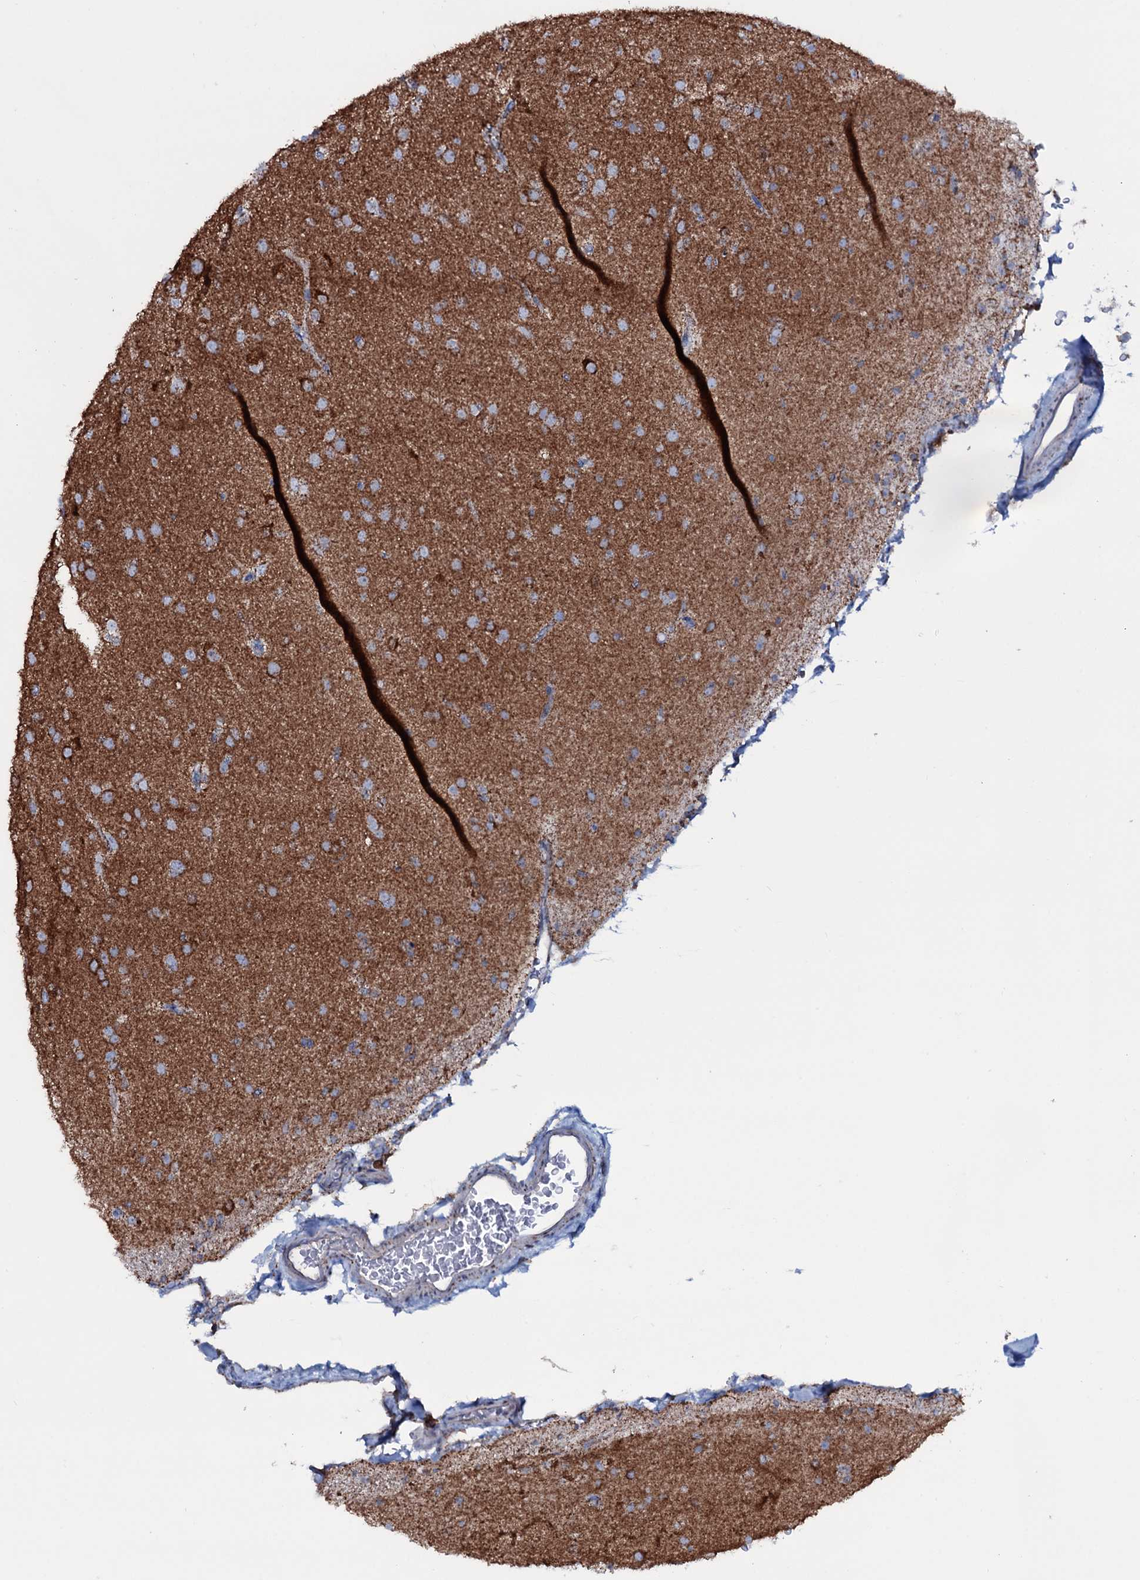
{"staining": {"intensity": "strong", "quantity": "<25%", "location": "cytoplasmic/membranous"}, "tissue": "glioma", "cell_type": "Tumor cells", "image_type": "cancer", "snomed": [{"axis": "morphology", "description": "Glioma, malignant, Low grade"}, {"axis": "topography", "description": "Brain"}], "caption": "IHC of human glioma demonstrates medium levels of strong cytoplasmic/membranous expression in approximately <25% of tumor cells.", "gene": "MRPS35", "patient": {"sex": "male", "age": 65}}